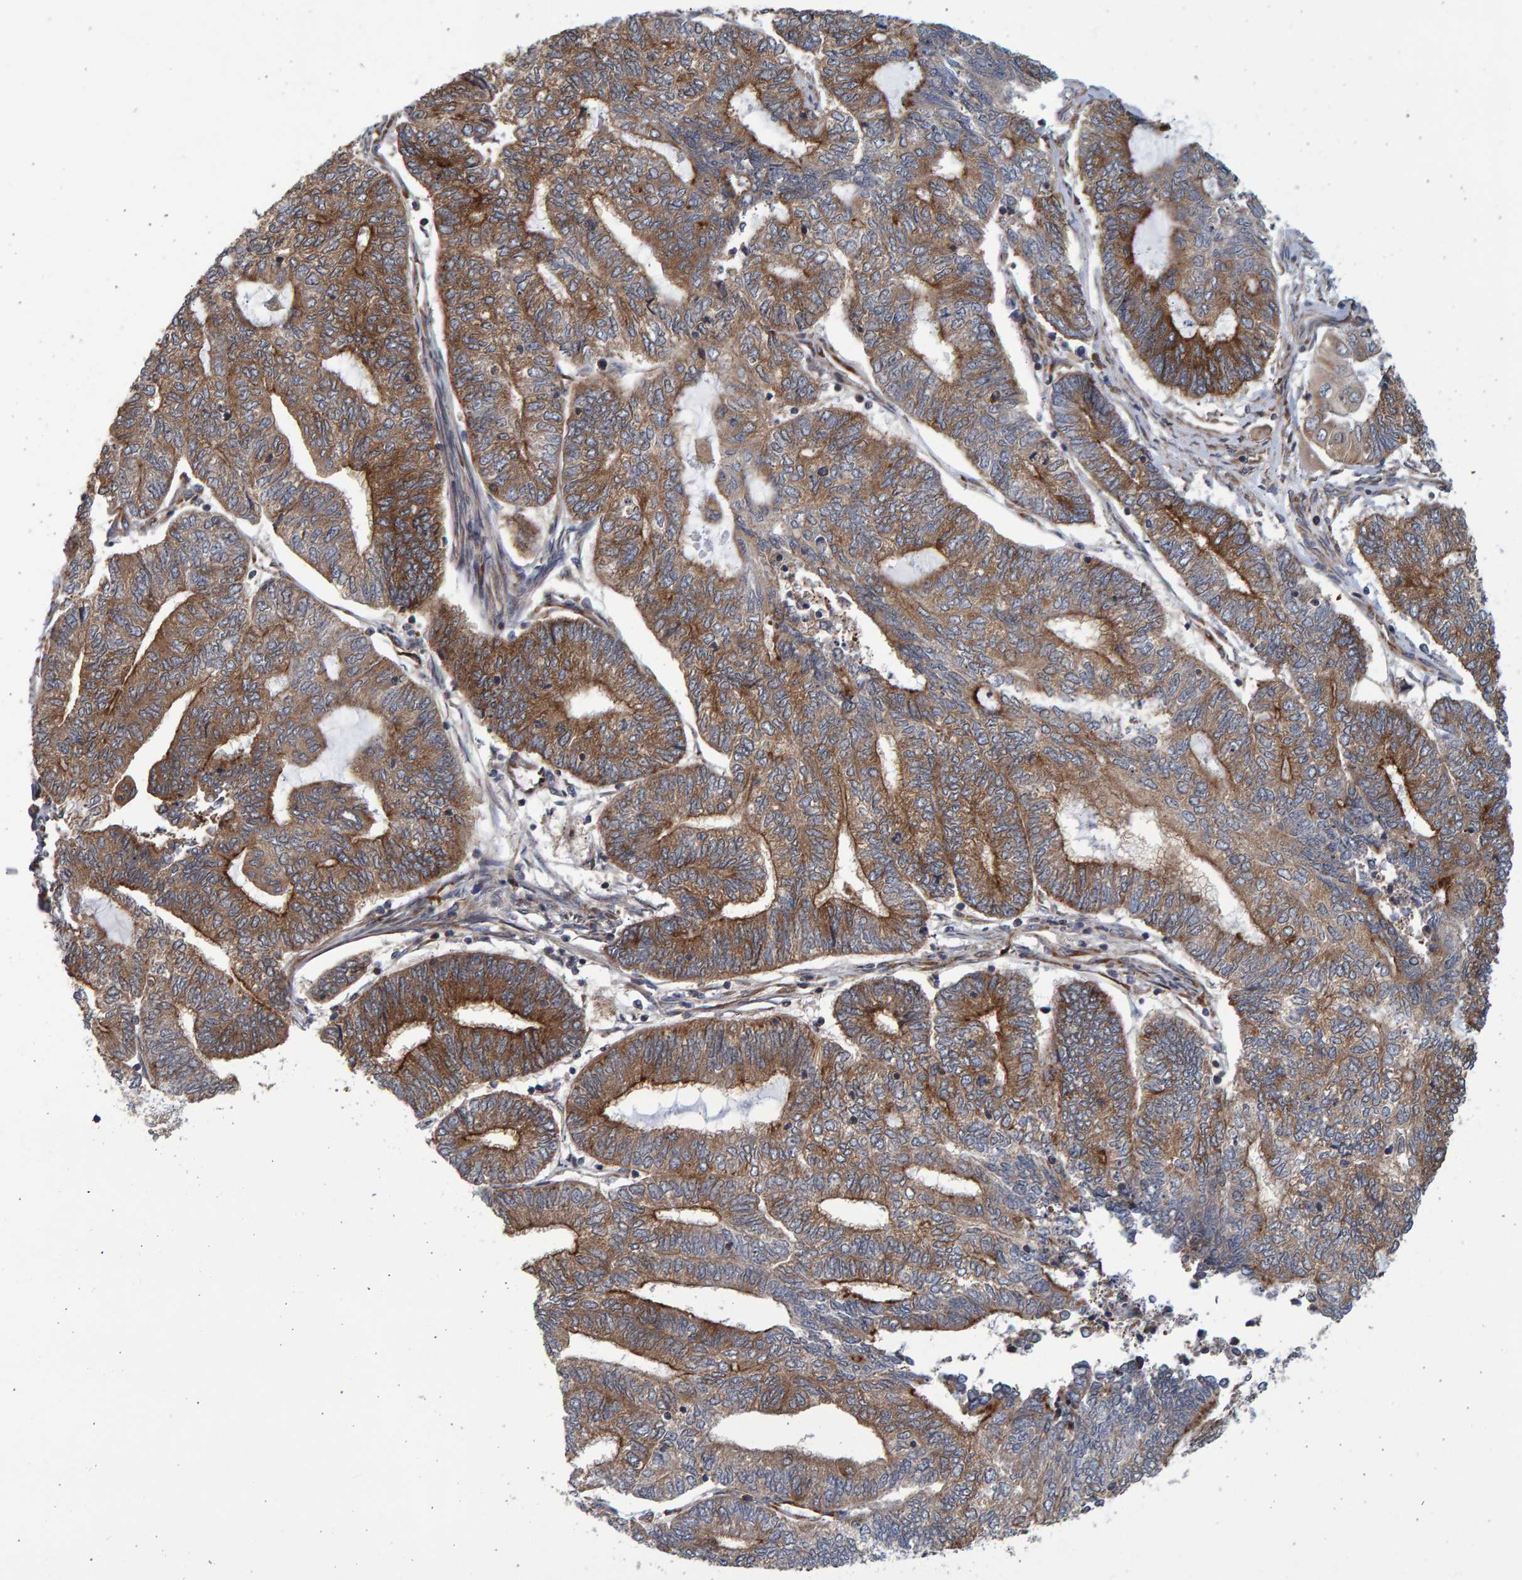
{"staining": {"intensity": "moderate", "quantity": ">75%", "location": "cytoplasmic/membranous"}, "tissue": "endometrial cancer", "cell_type": "Tumor cells", "image_type": "cancer", "snomed": [{"axis": "morphology", "description": "Adenocarcinoma, NOS"}, {"axis": "topography", "description": "Uterus"}, {"axis": "topography", "description": "Endometrium"}], "caption": "This is an image of immunohistochemistry (IHC) staining of endometrial cancer, which shows moderate expression in the cytoplasmic/membranous of tumor cells.", "gene": "LRBA", "patient": {"sex": "female", "age": 70}}